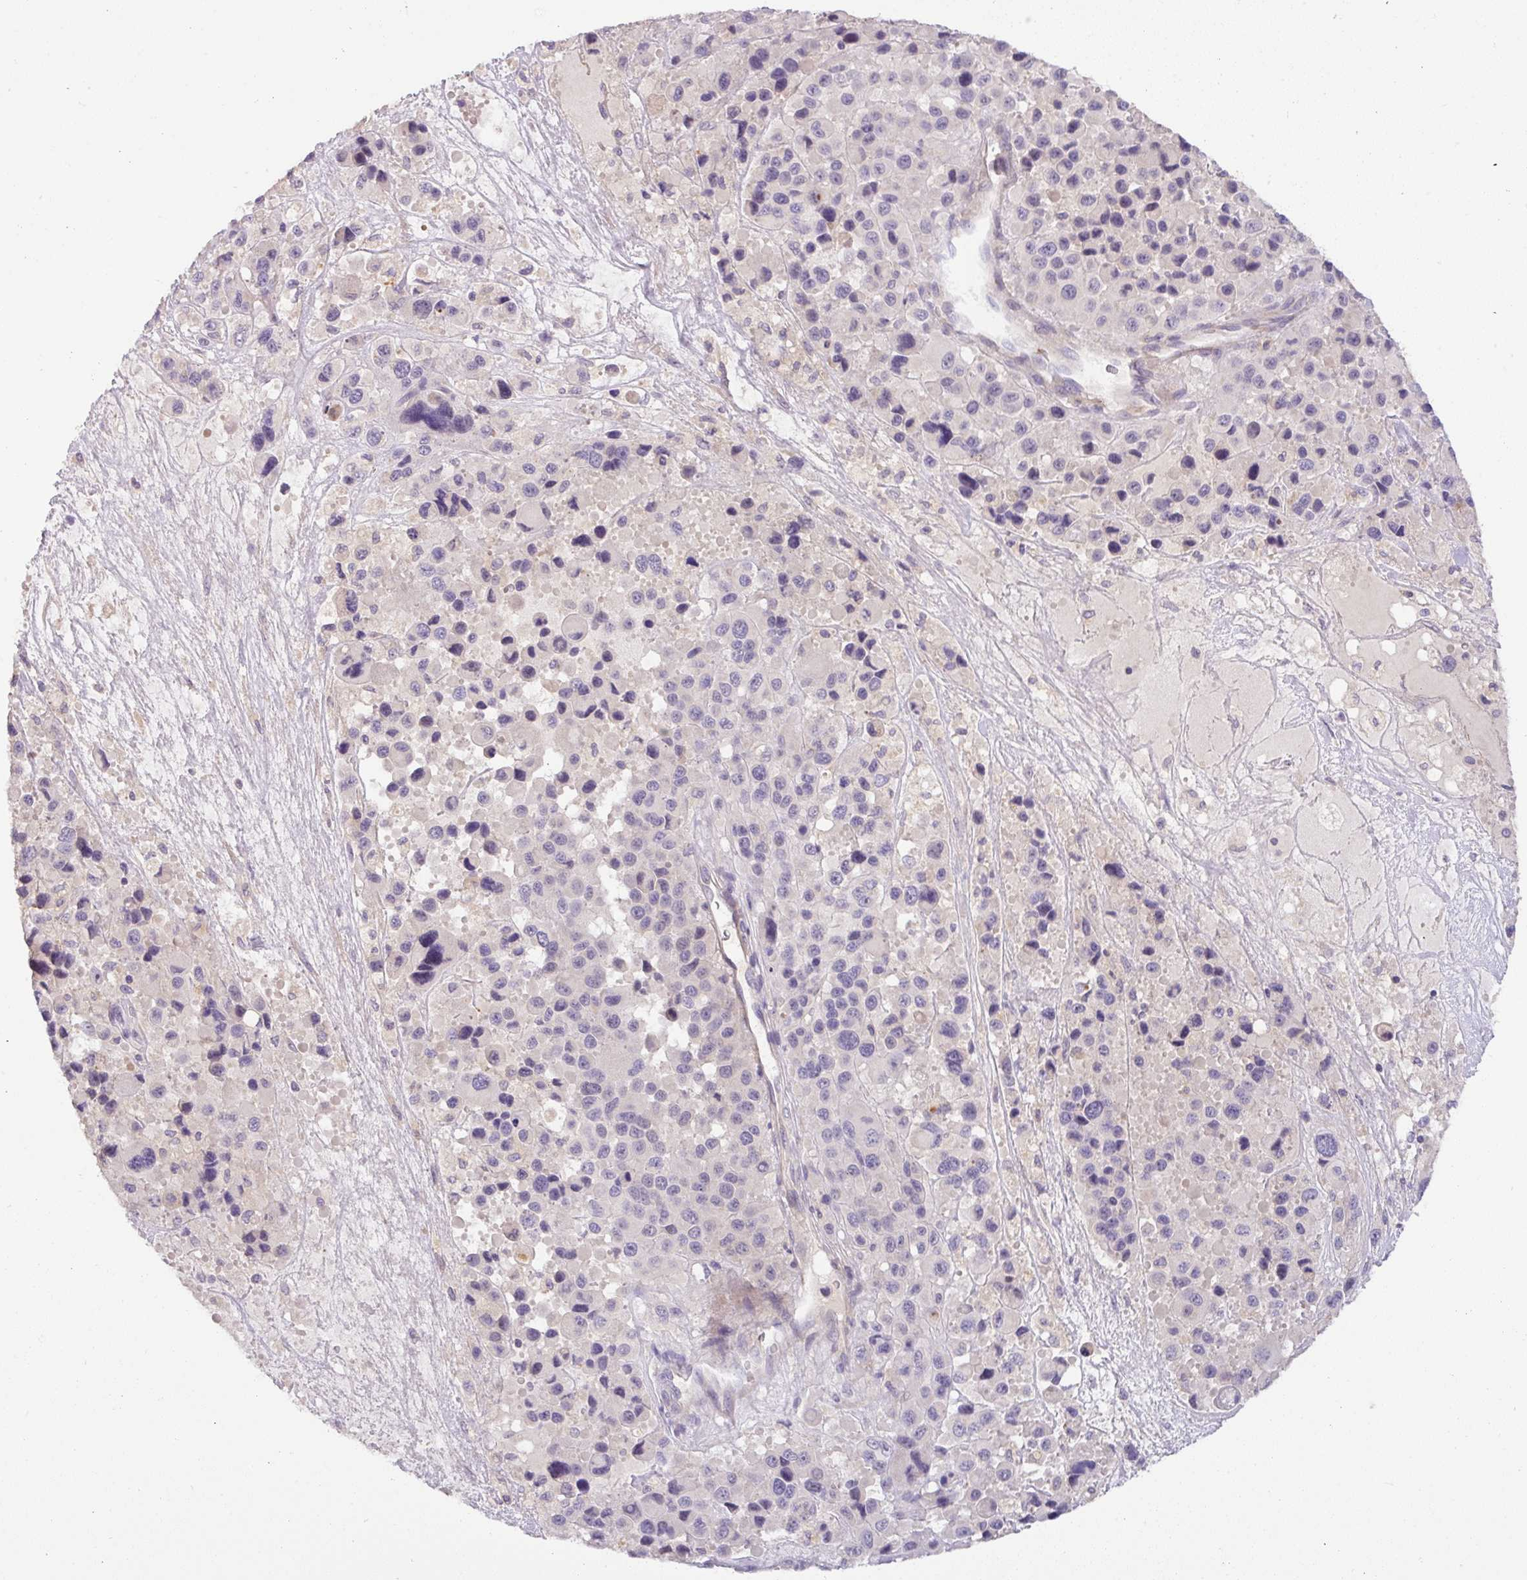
{"staining": {"intensity": "negative", "quantity": "none", "location": "none"}, "tissue": "melanoma", "cell_type": "Tumor cells", "image_type": "cancer", "snomed": [{"axis": "morphology", "description": "Malignant melanoma, Metastatic site"}, {"axis": "topography", "description": "Lymph node"}], "caption": "An immunohistochemistry micrograph of malignant melanoma (metastatic site) is shown. There is no staining in tumor cells of malignant melanoma (metastatic site).", "gene": "HOXC13", "patient": {"sex": "female", "age": 65}}